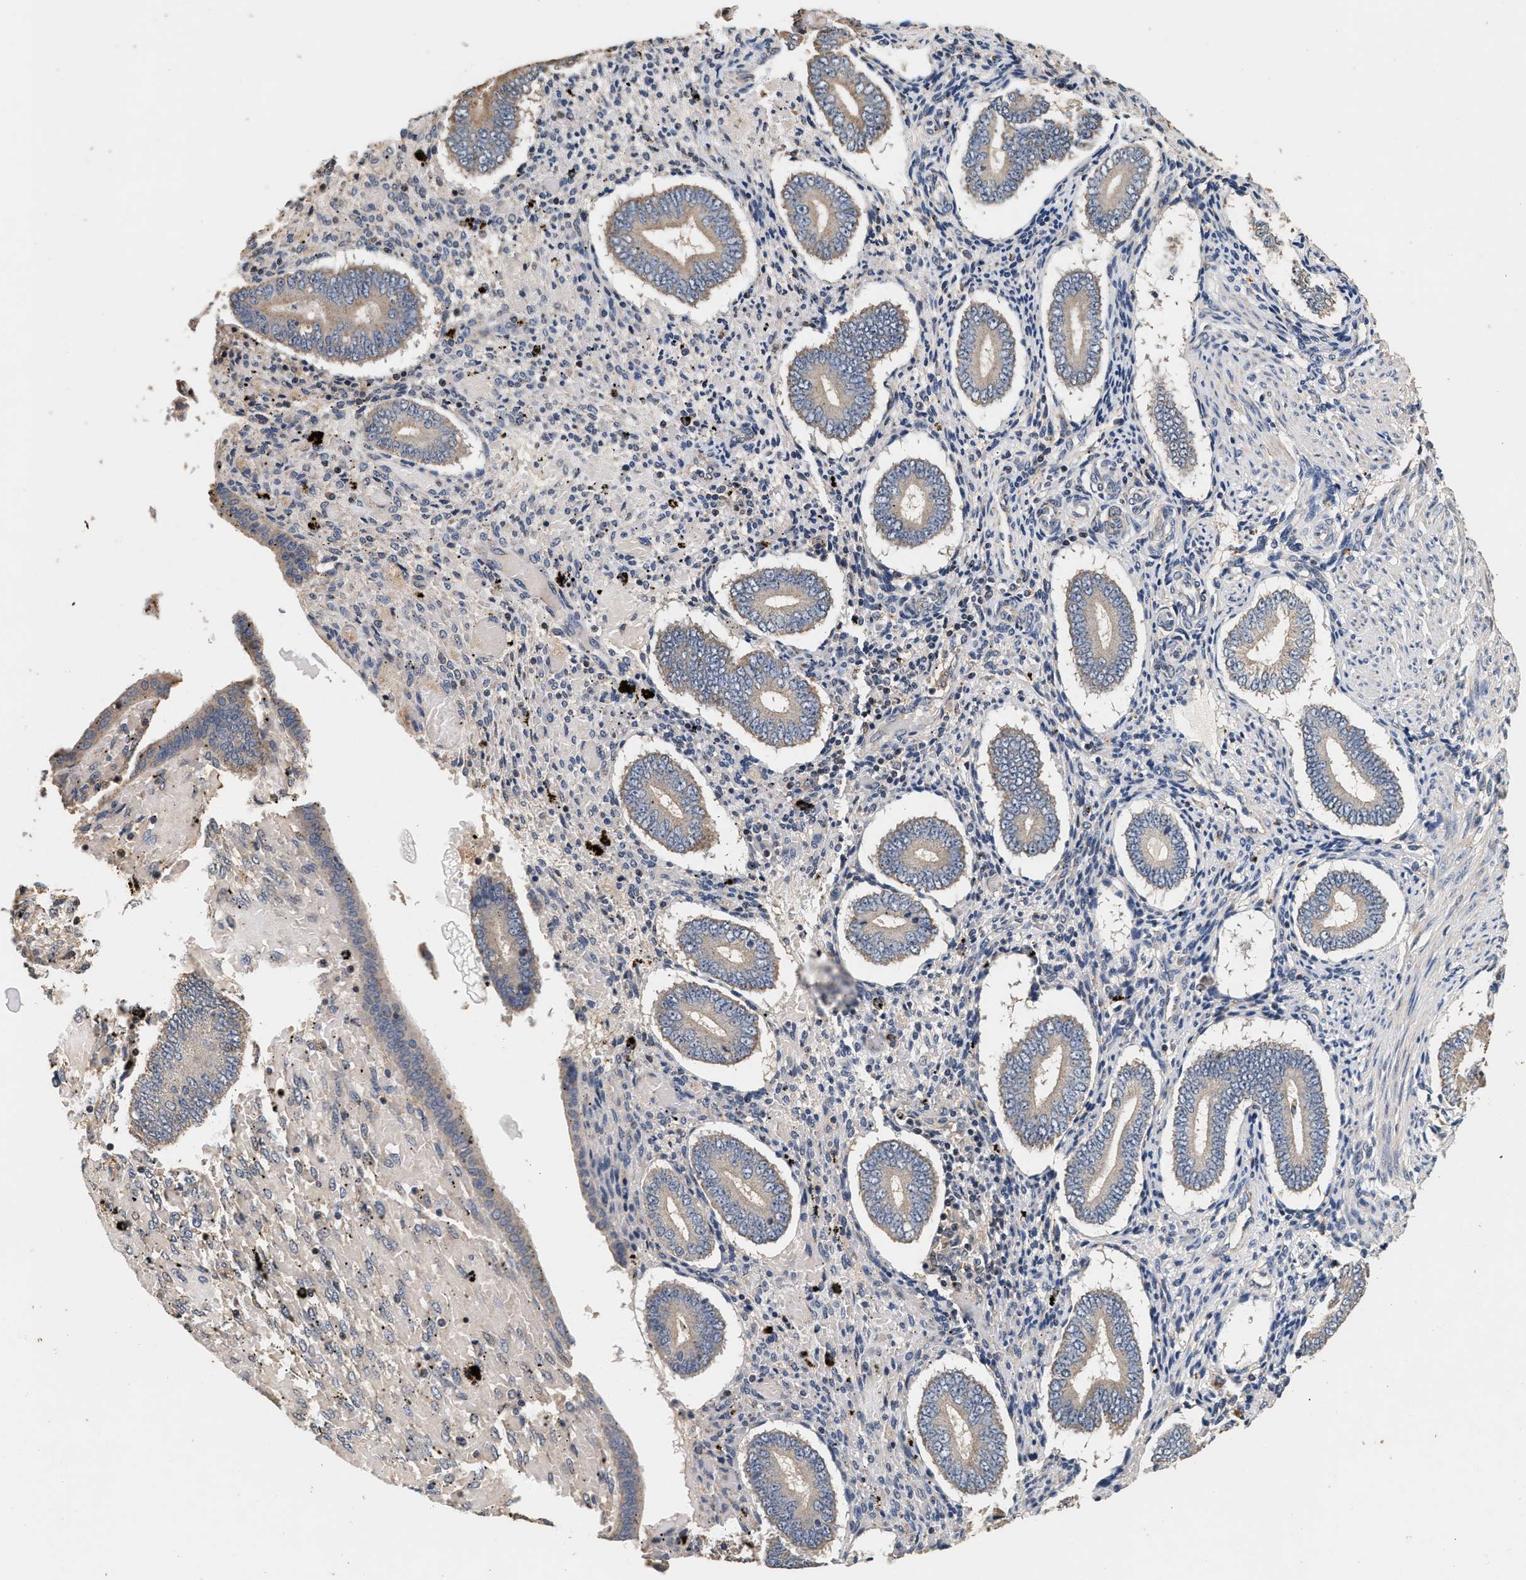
{"staining": {"intensity": "negative", "quantity": "none", "location": "none"}, "tissue": "endometrium", "cell_type": "Cells in endometrial stroma", "image_type": "normal", "snomed": [{"axis": "morphology", "description": "Normal tissue, NOS"}, {"axis": "topography", "description": "Endometrium"}], "caption": "DAB immunohistochemical staining of normal human endometrium shows no significant expression in cells in endometrial stroma. (DAB (3,3'-diaminobenzidine) immunohistochemistry with hematoxylin counter stain).", "gene": "PTGR3", "patient": {"sex": "female", "age": 42}}